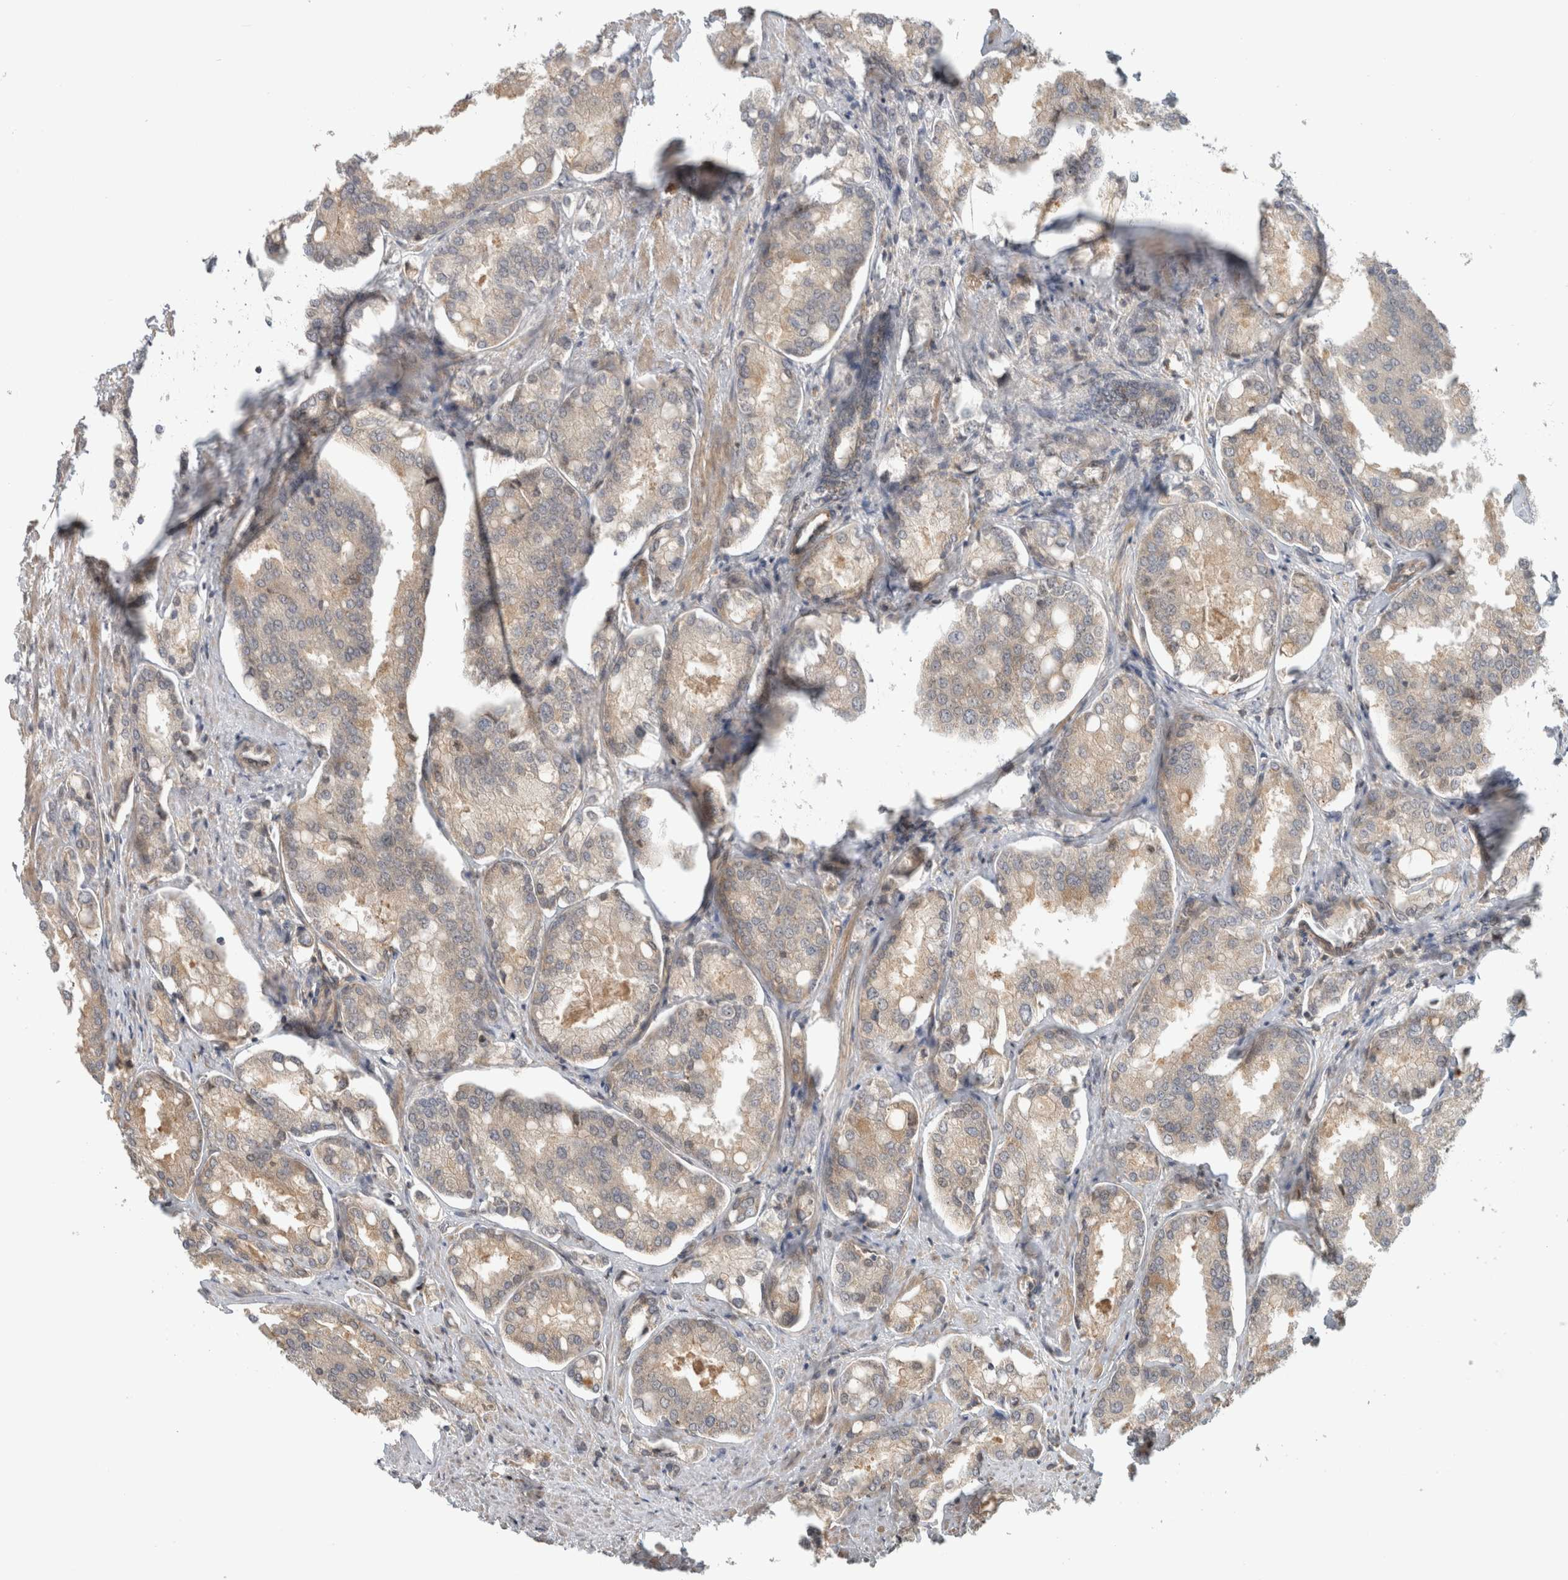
{"staining": {"intensity": "weak", "quantity": "<25%", "location": "cytoplasmic/membranous"}, "tissue": "prostate cancer", "cell_type": "Tumor cells", "image_type": "cancer", "snomed": [{"axis": "morphology", "description": "Adenocarcinoma, High grade"}, {"axis": "topography", "description": "Prostate"}], "caption": "Immunohistochemistry (IHC) of human prostate cancer exhibits no positivity in tumor cells.", "gene": "WASF2", "patient": {"sex": "male", "age": 50}}